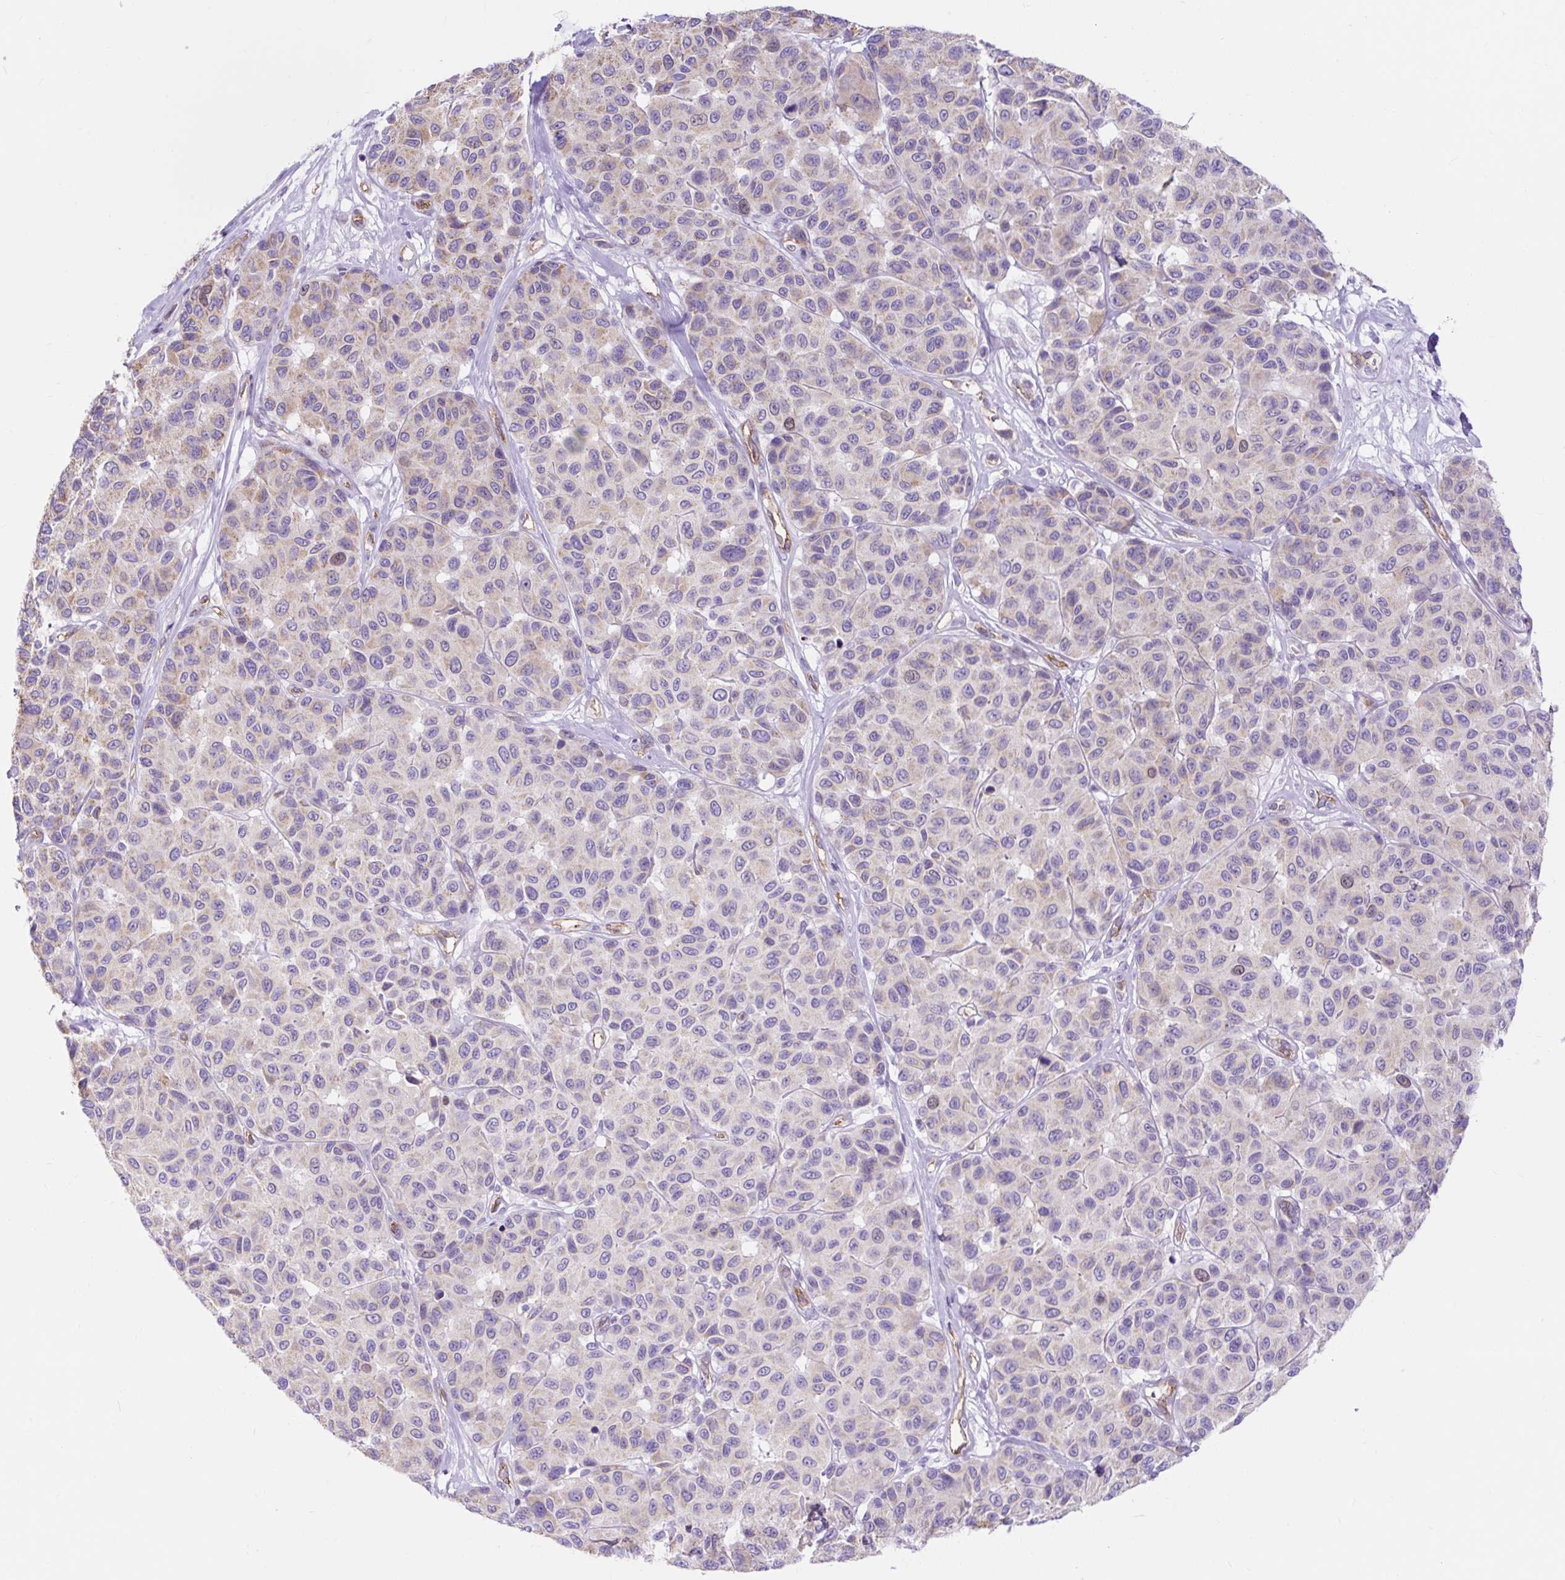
{"staining": {"intensity": "weak", "quantity": "<25%", "location": "cytoplasmic/membranous"}, "tissue": "melanoma", "cell_type": "Tumor cells", "image_type": "cancer", "snomed": [{"axis": "morphology", "description": "Malignant melanoma, NOS"}, {"axis": "topography", "description": "Skin"}], "caption": "Malignant melanoma was stained to show a protein in brown. There is no significant staining in tumor cells. (DAB IHC visualized using brightfield microscopy, high magnification).", "gene": "HIP1R", "patient": {"sex": "female", "age": 66}}